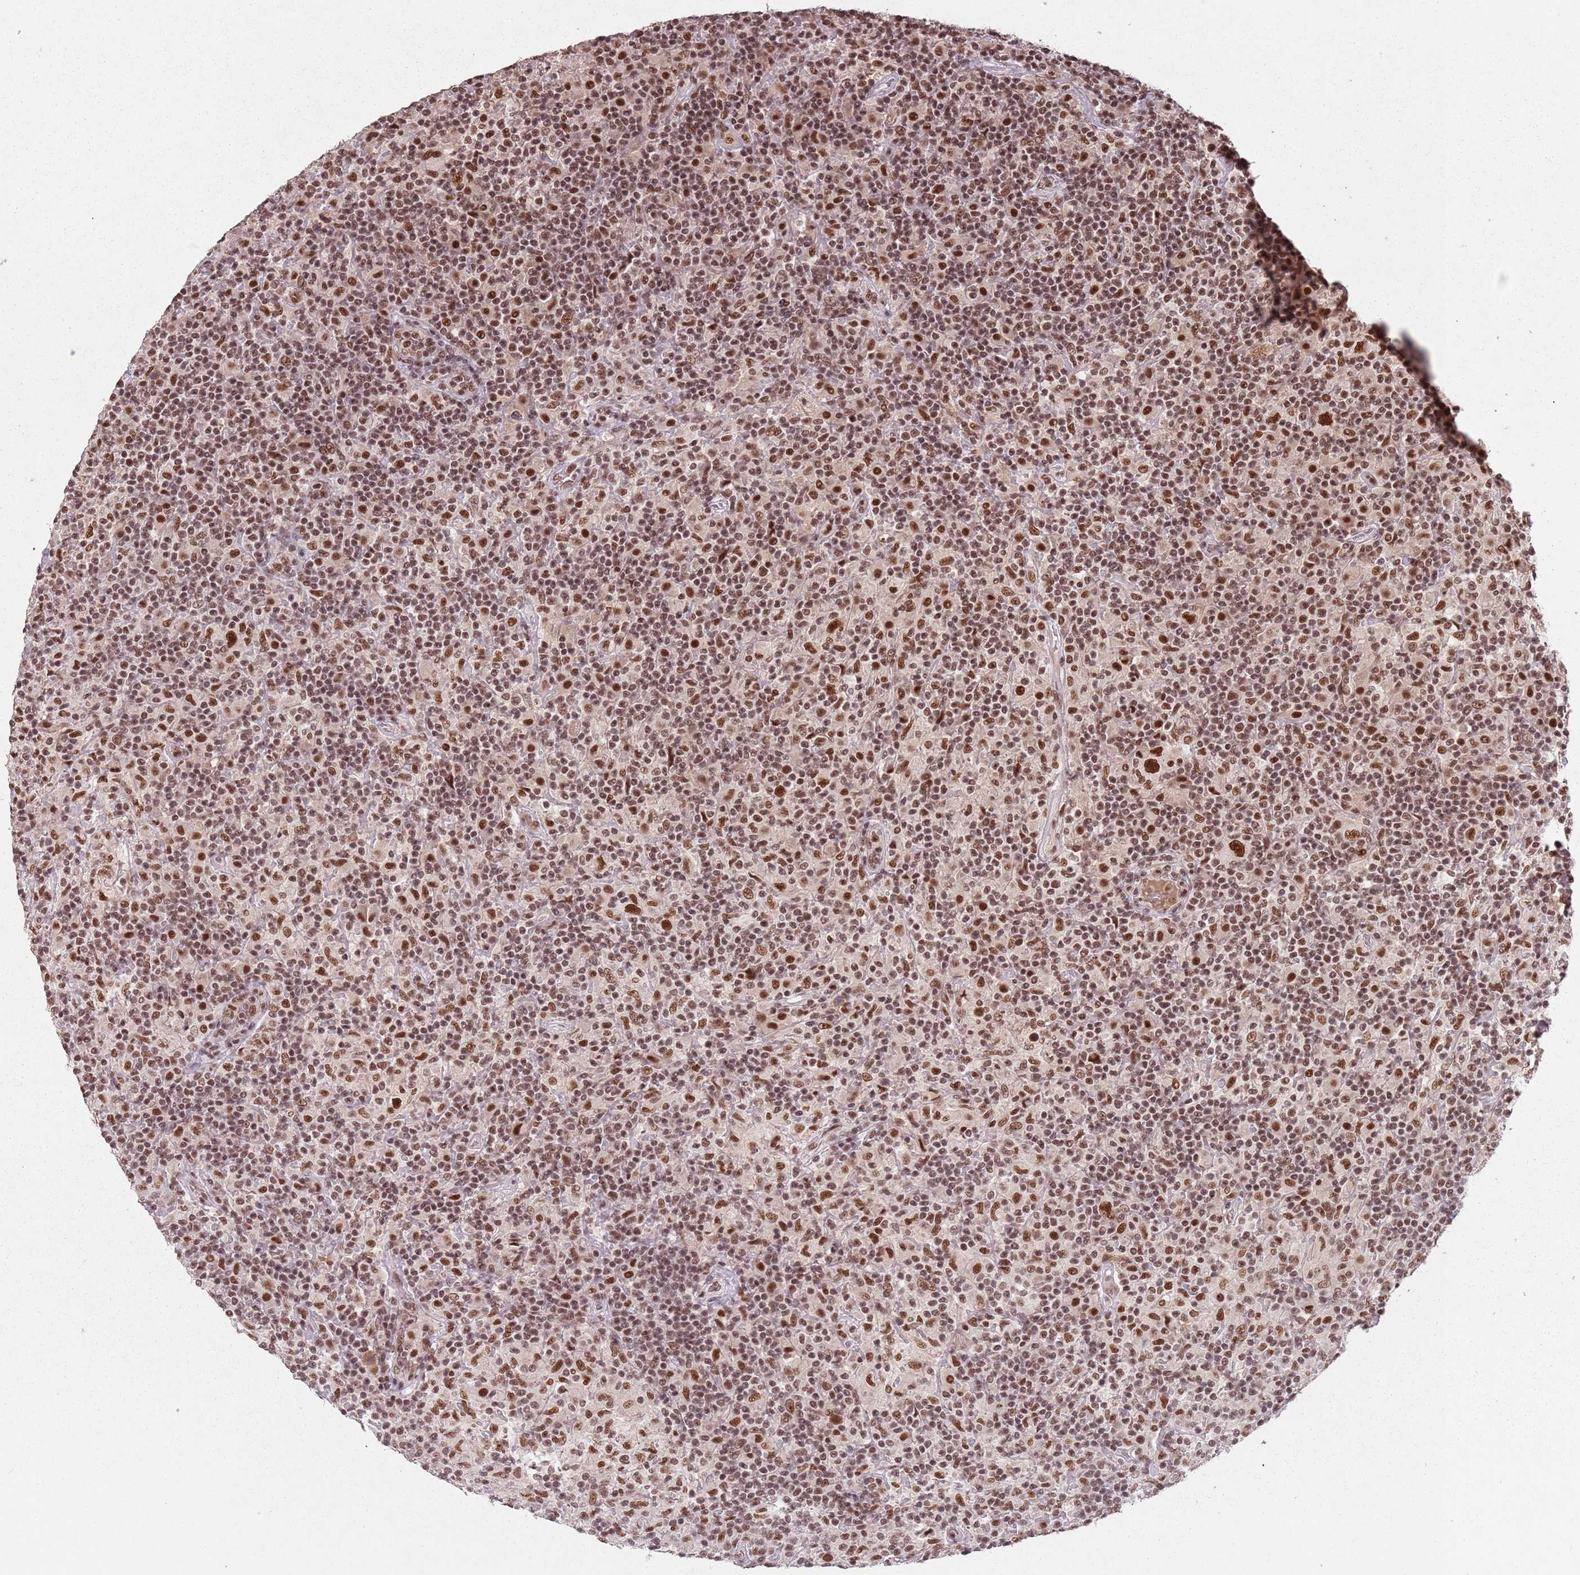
{"staining": {"intensity": "strong", "quantity": ">75%", "location": "nuclear"}, "tissue": "lymphoma", "cell_type": "Tumor cells", "image_type": "cancer", "snomed": [{"axis": "morphology", "description": "Hodgkin's disease, NOS"}, {"axis": "topography", "description": "Lymph node"}], "caption": "Protein staining shows strong nuclear staining in about >75% of tumor cells in lymphoma. The staining was performed using DAB to visualize the protein expression in brown, while the nuclei were stained in blue with hematoxylin (Magnification: 20x).", "gene": "NCBP1", "patient": {"sex": "male", "age": 70}}